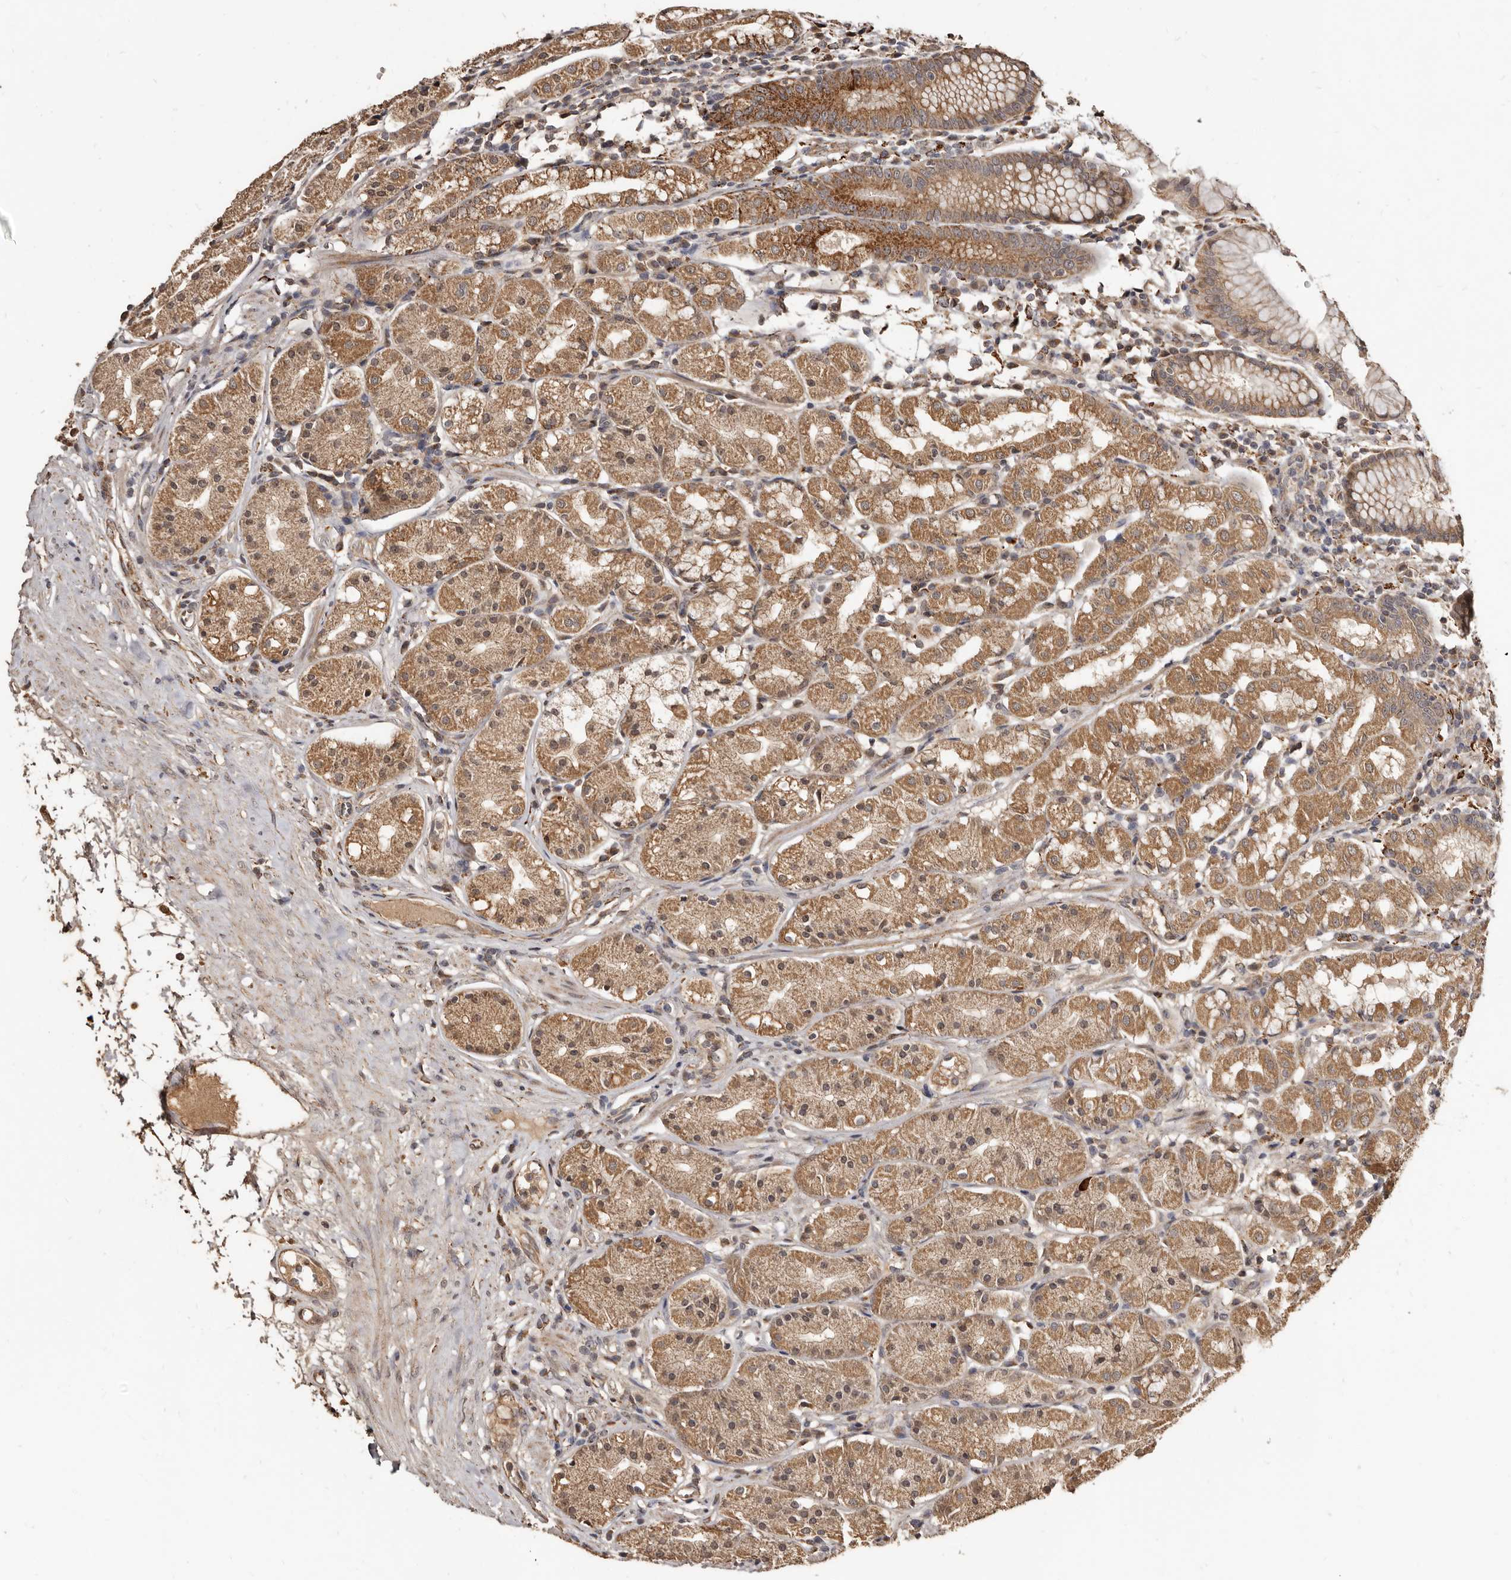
{"staining": {"intensity": "moderate", "quantity": ">75%", "location": "cytoplasmic/membranous"}, "tissue": "stomach", "cell_type": "Glandular cells", "image_type": "normal", "snomed": [{"axis": "morphology", "description": "Normal tissue, NOS"}, {"axis": "topography", "description": "Stomach, lower"}], "caption": "Unremarkable stomach was stained to show a protein in brown. There is medium levels of moderate cytoplasmic/membranous positivity in about >75% of glandular cells.", "gene": "AKAP7", "patient": {"sex": "female", "age": 56}}